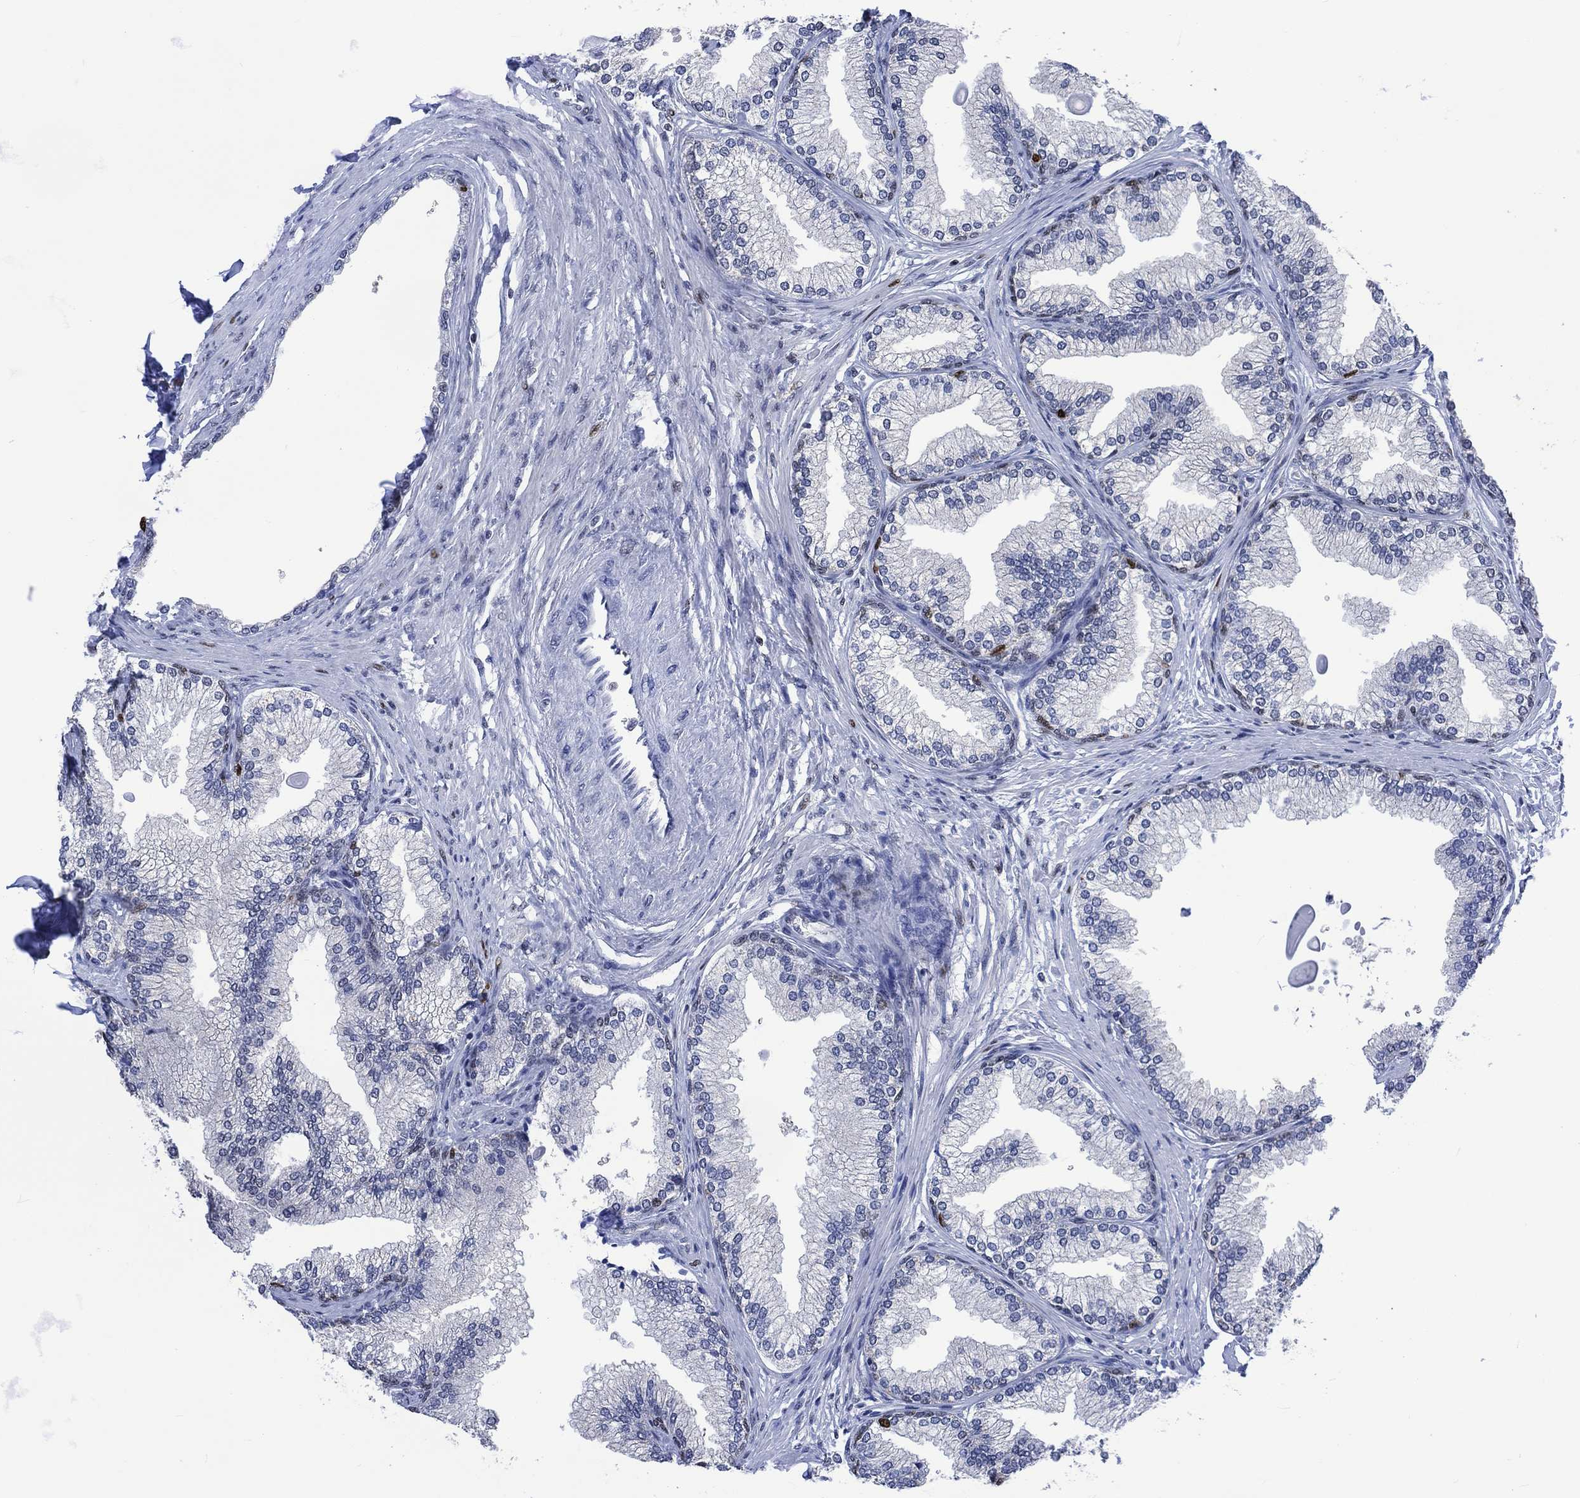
{"staining": {"intensity": "strong", "quantity": "<25%", "location": "nuclear"}, "tissue": "prostate", "cell_type": "Glandular cells", "image_type": "normal", "snomed": [{"axis": "morphology", "description": "Normal tissue, NOS"}, {"axis": "topography", "description": "Prostate"}], "caption": "An IHC micrograph of normal tissue is shown. Protein staining in brown highlights strong nuclear positivity in prostate within glandular cells.", "gene": "RAD54L2", "patient": {"sex": "male", "age": 72}}